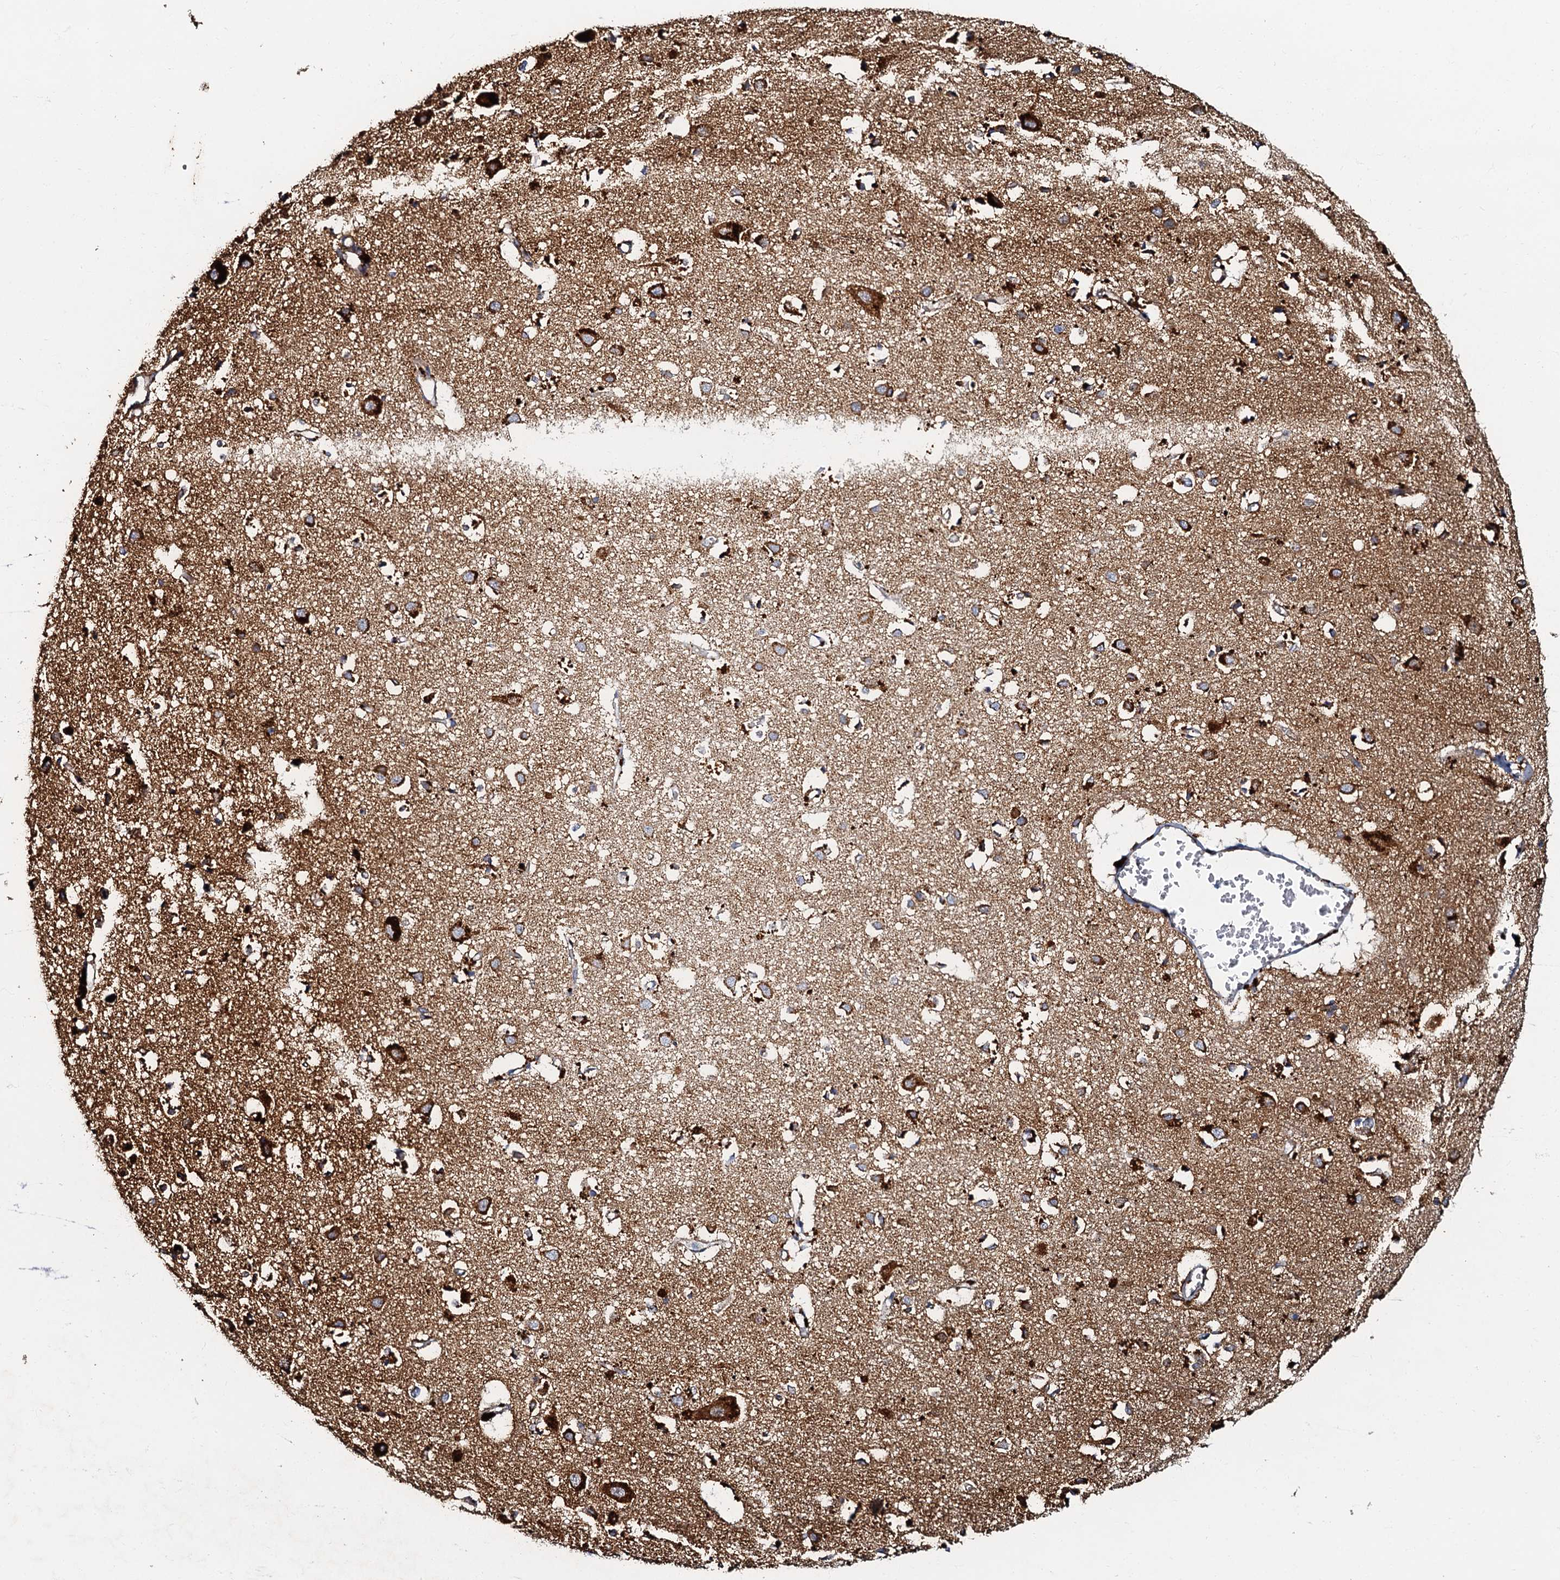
{"staining": {"intensity": "moderate", "quantity": ">75%", "location": "cytoplasmic/membranous"}, "tissue": "cerebral cortex", "cell_type": "Endothelial cells", "image_type": "normal", "snomed": [{"axis": "morphology", "description": "Normal tissue, NOS"}, {"axis": "topography", "description": "Cerebral cortex"}], "caption": "This histopathology image exhibits benign cerebral cortex stained with immunohistochemistry (IHC) to label a protein in brown. The cytoplasmic/membranous of endothelial cells show moderate positivity for the protein. Nuclei are counter-stained blue.", "gene": "NDUFA12", "patient": {"sex": "female", "age": 64}}